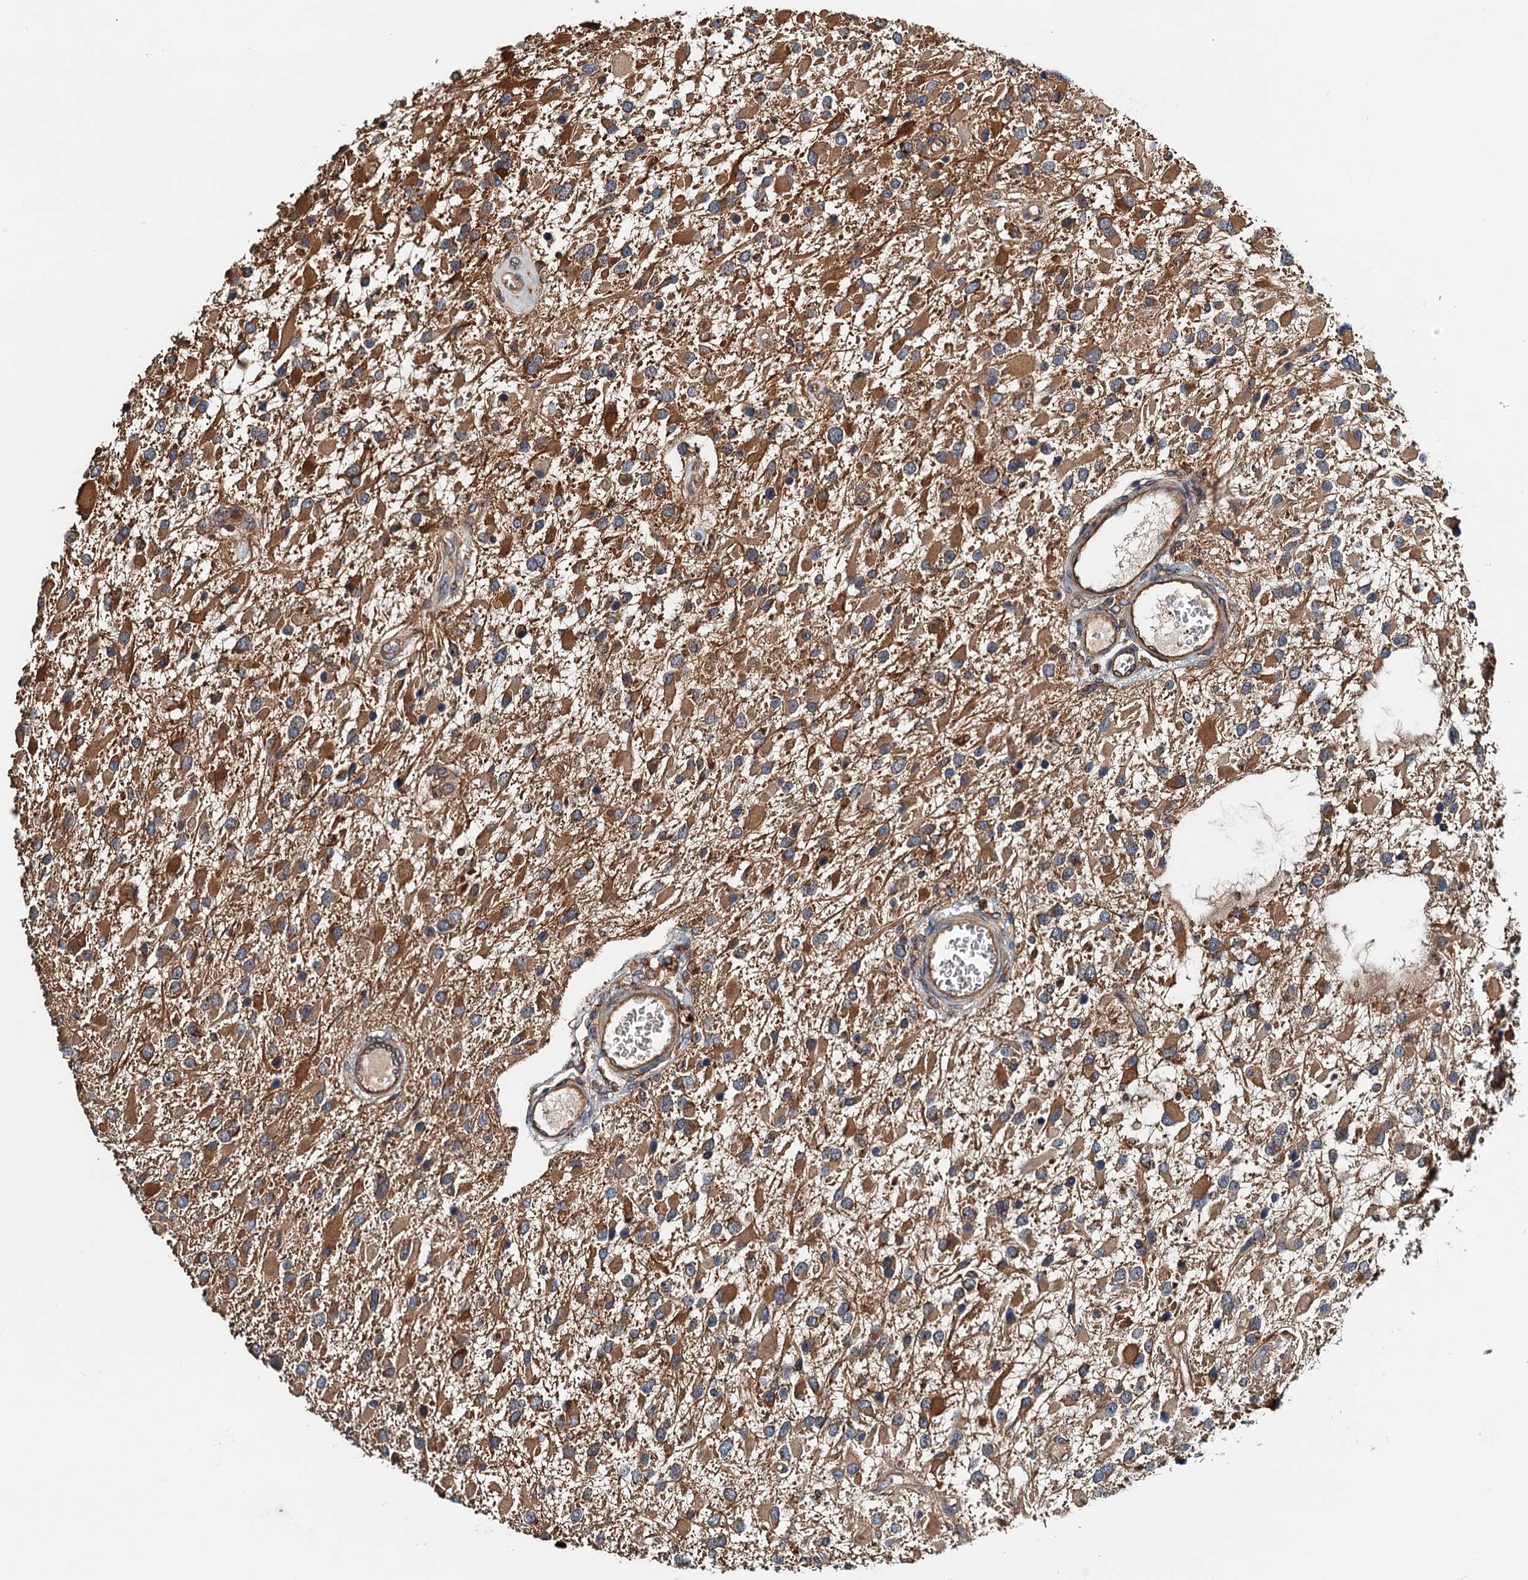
{"staining": {"intensity": "moderate", "quantity": ">75%", "location": "cytoplasmic/membranous"}, "tissue": "glioma", "cell_type": "Tumor cells", "image_type": "cancer", "snomed": [{"axis": "morphology", "description": "Glioma, malignant, High grade"}, {"axis": "topography", "description": "Brain"}], "caption": "Protein staining of glioma tissue shows moderate cytoplasmic/membranous positivity in approximately >75% of tumor cells. The protein is shown in brown color, while the nuclei are stained blue.", "gene": "USP6NL", "patient": {"sex": "male", "age": 53}}